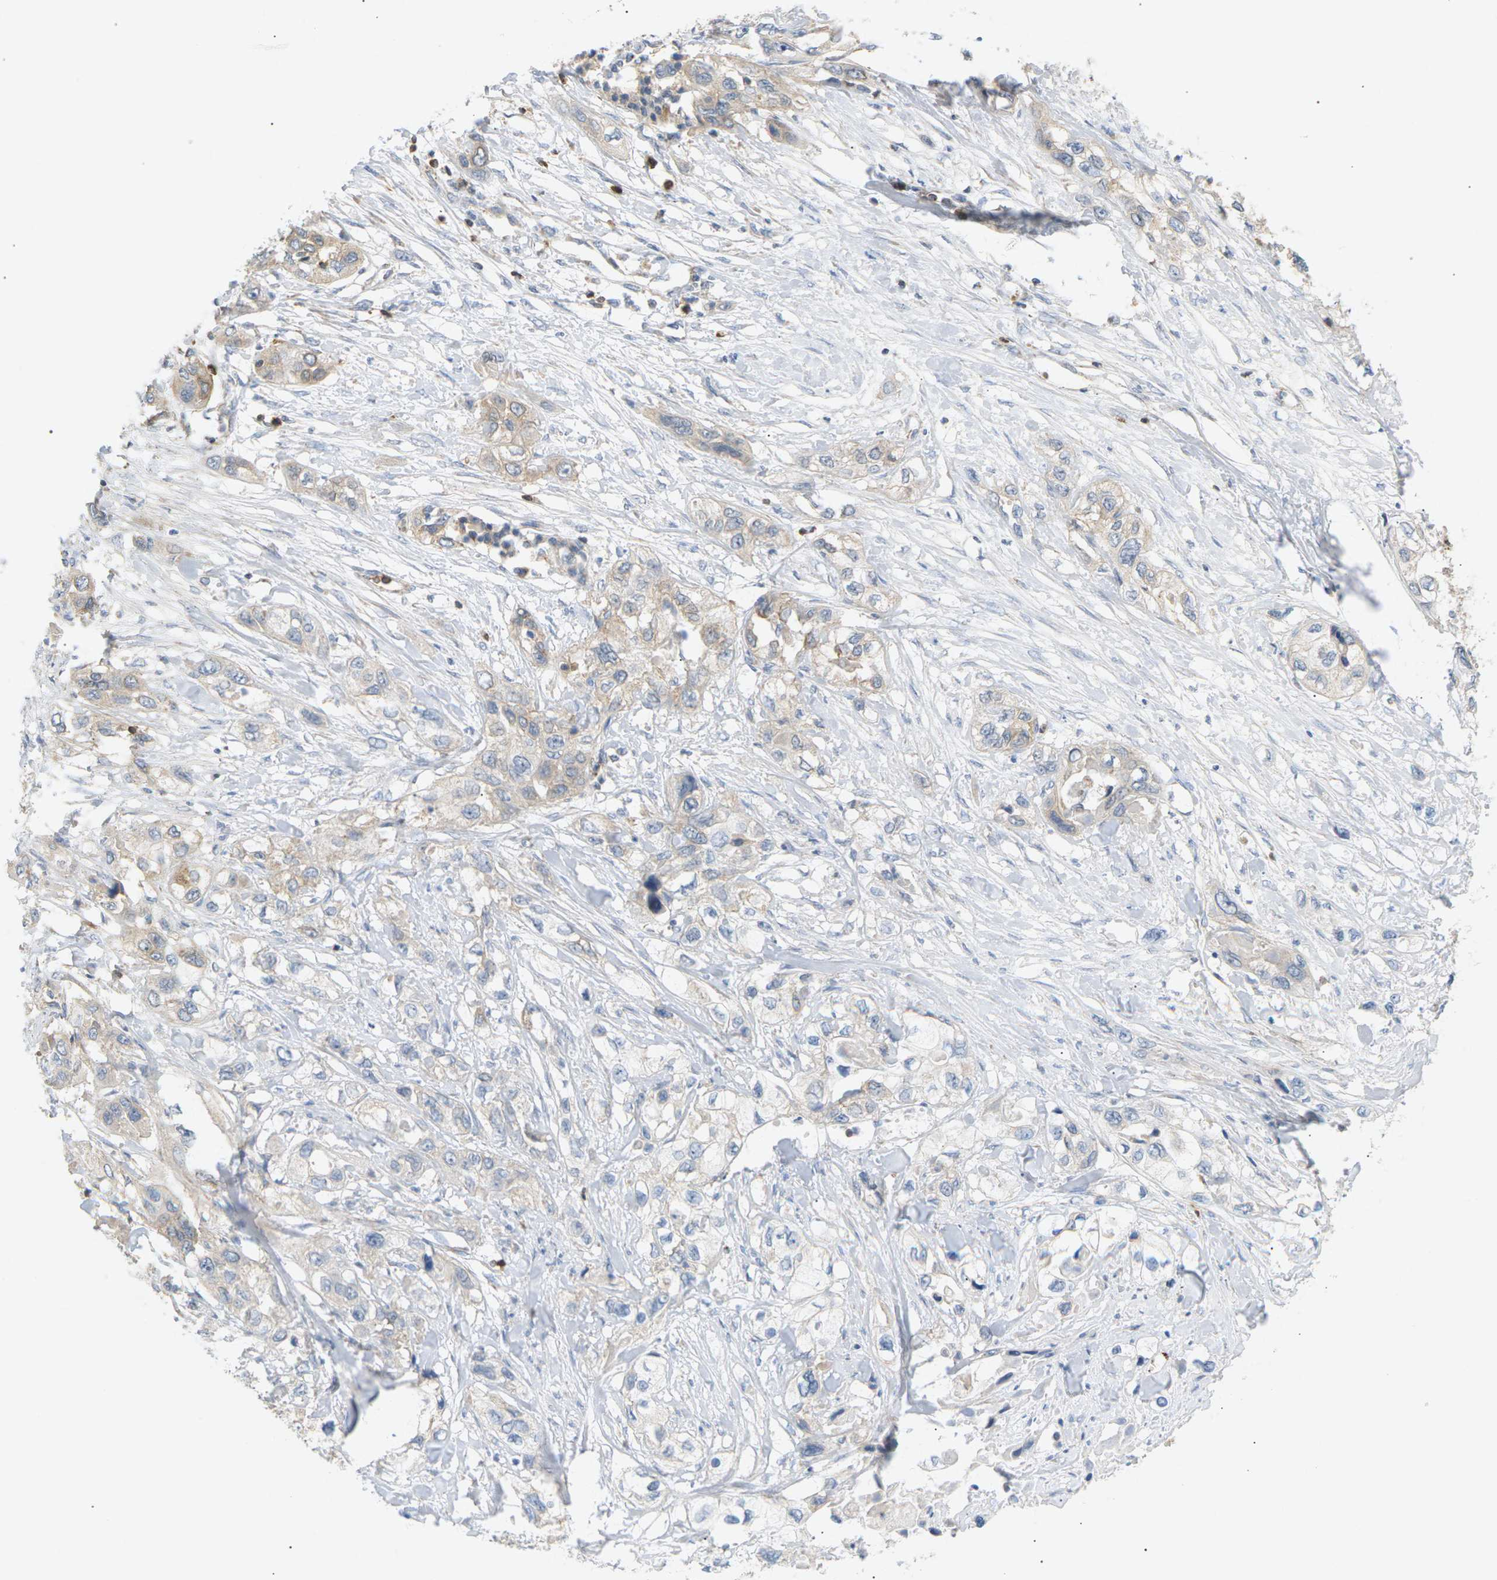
{"staining": {"intensity": "weak", "quantity": "25%-75%", "location": "cytoplasmic/membranous"}, "tissue": "pancreatic cancer", "cell_type": "Tumor cells", "image_type": "cancer", "snomed": [{"axis": "morphology", "description": "Adenocarcinoma, NOS"}, {"axis": "topography", "description": "Pancreas"}], "caption": "Protein analysis of pancreatic cancer tissue demonstrates weak cytoplasmic/membranous staining in approximately 25%-75% of tumor cells. Ihc stains the protein in brown and the nuclei are stained blue.", "gene": "LIME1", "patient": {"sex": "female", "age": 70}}